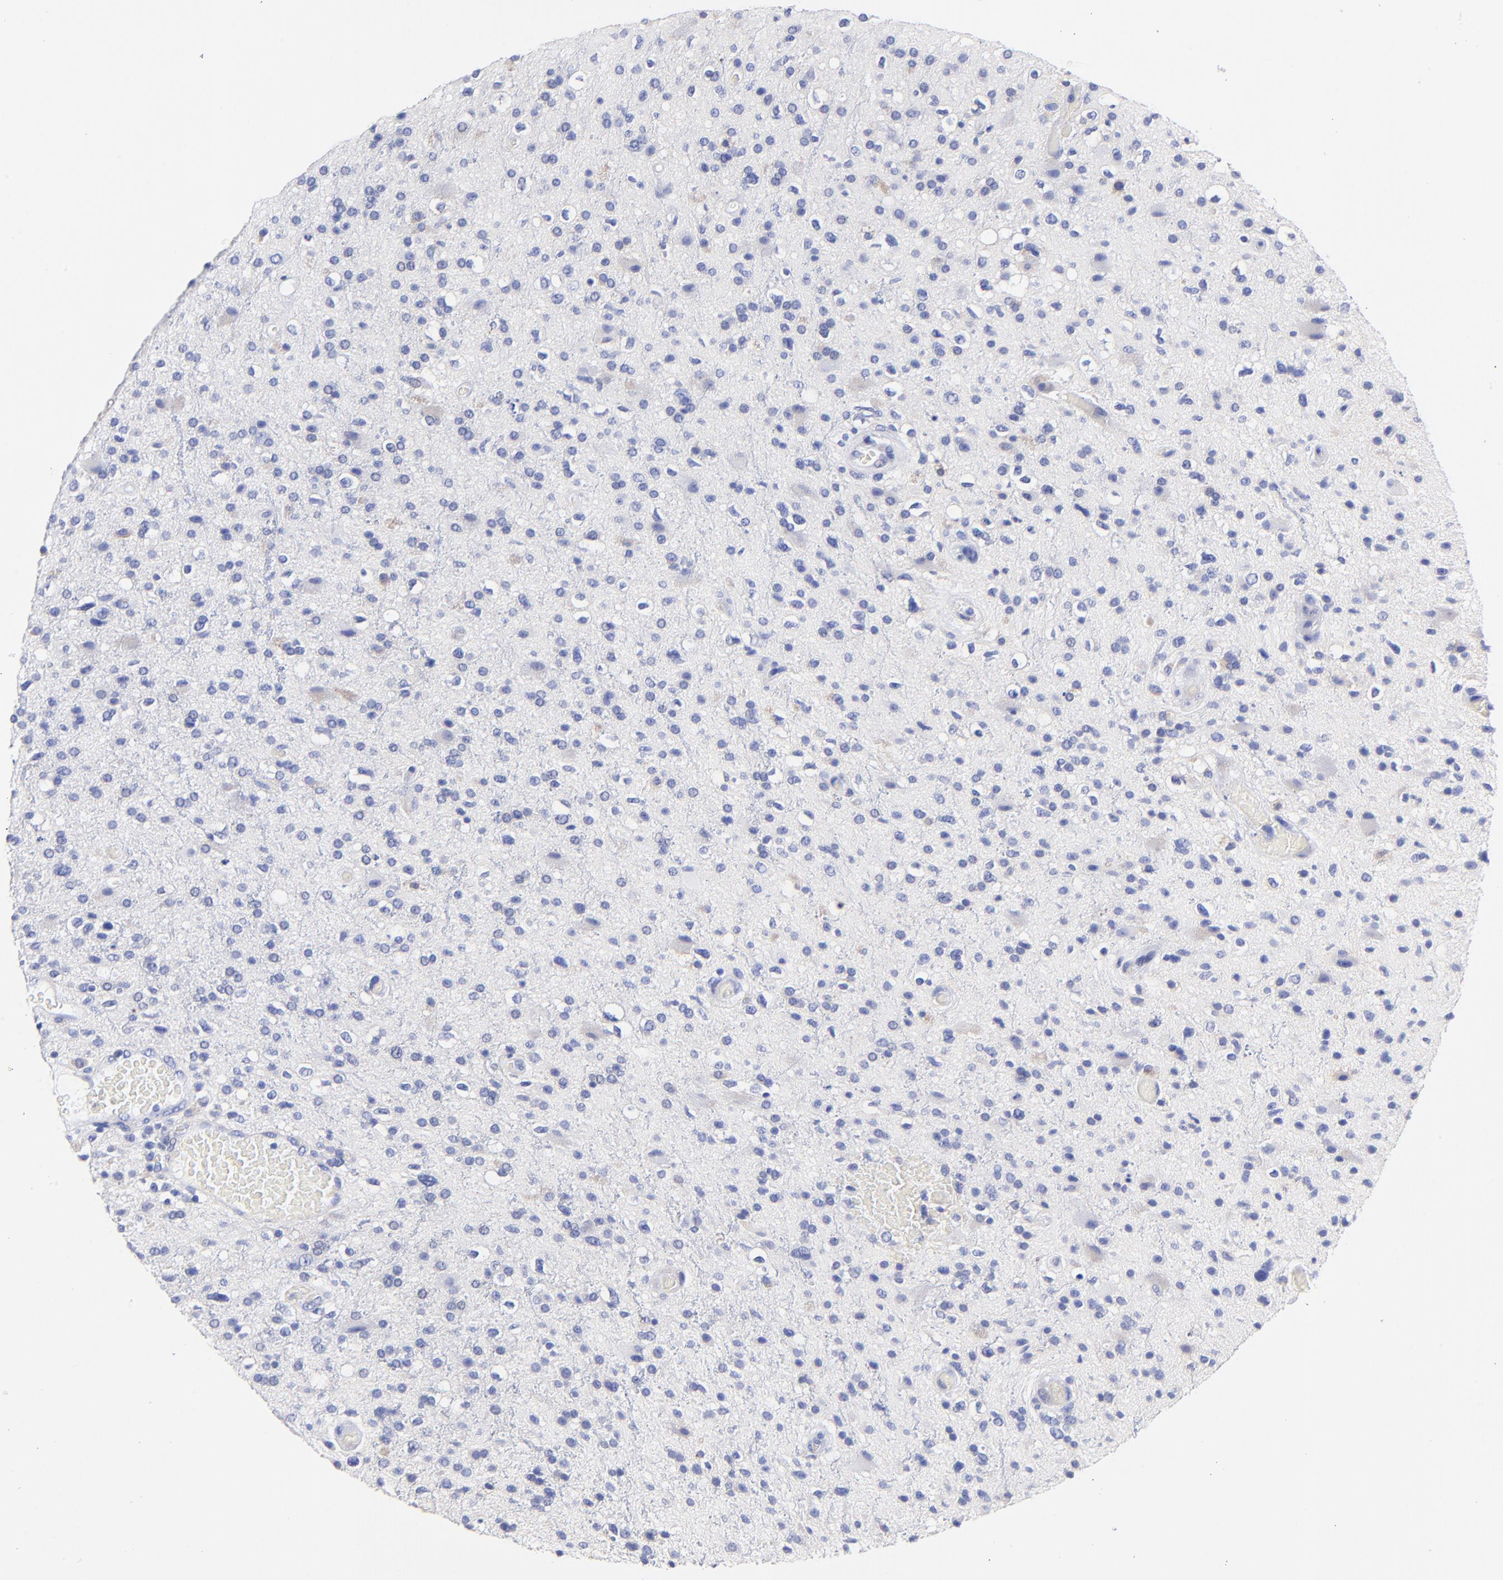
{"staining": {"intensity": "negative", "quantity": "none", "location": "none"}, "tissue": "glioma", "cell_type": "Tumor cells", "image_type": "cancer", "snomed": [{"axis": "morphology", "description": "Glioma, malignant, High grade"}, {"axis": "topography", "description": "Brain"}], "caption": "A photomicrograph of glioma stained for a protein shows no brown staining in tumor cells.", "gene": "HORMAD2", "patient": {"sex": "male", "age": 33}}